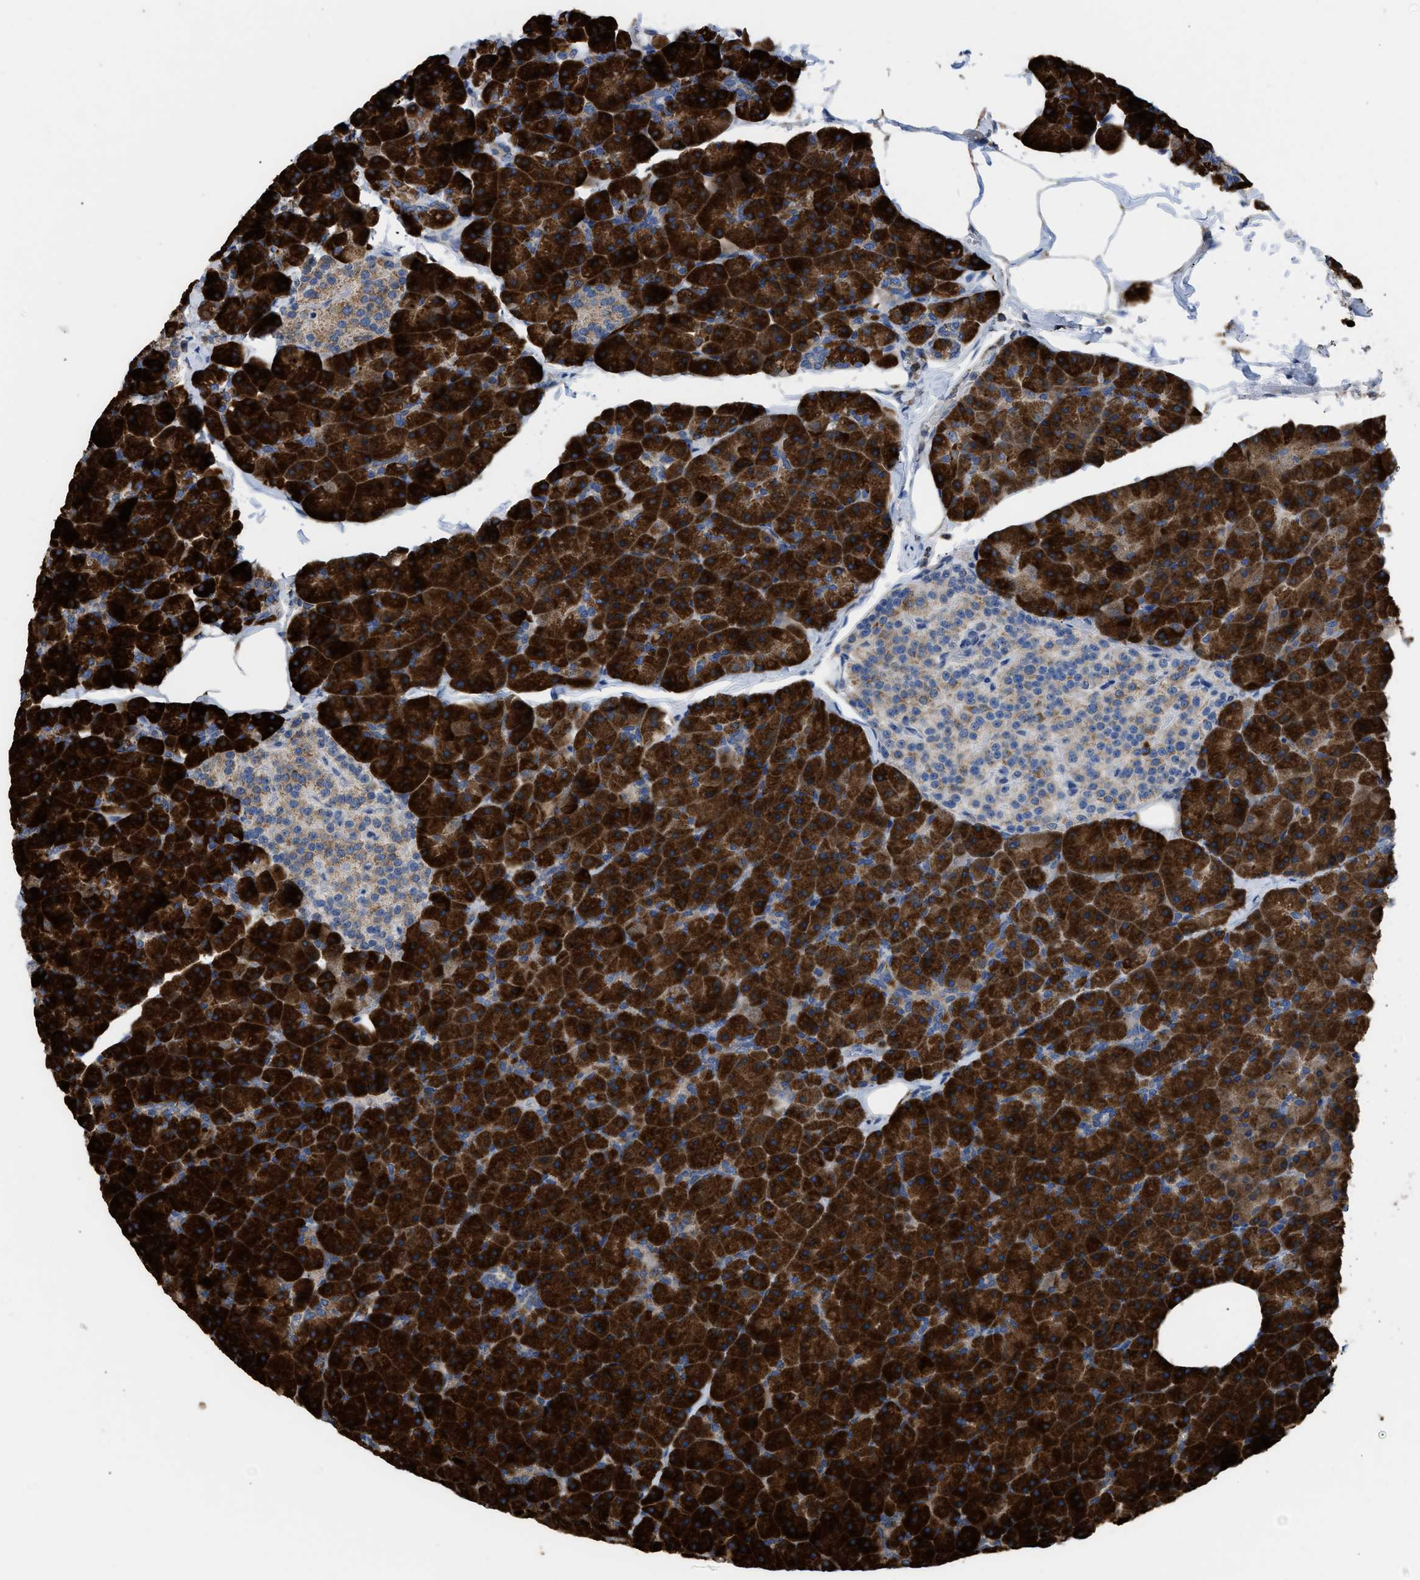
{"staining": {"intensity": "strong", "quantity": ">75%", "location": "cytoplasmic/membranous"}, "tissue": "pancreas", "cell_type": "Exocrine glandular cells", "image_type": "normal", "snomed": [{"axis": "morphology", "description": "Normal tissue, NOS"}, {"axis": "topography", "description": "Pancreas"}], "caption": "Exocrine glandular cells display high levels of strong cytoplasmic/membranous positivity in about >75% of cells in normal human pancreas. (IHC, brightfield microscopy, high magnification).", "gene": "AK2", "patient": {"sex": "male", "age": 35}}